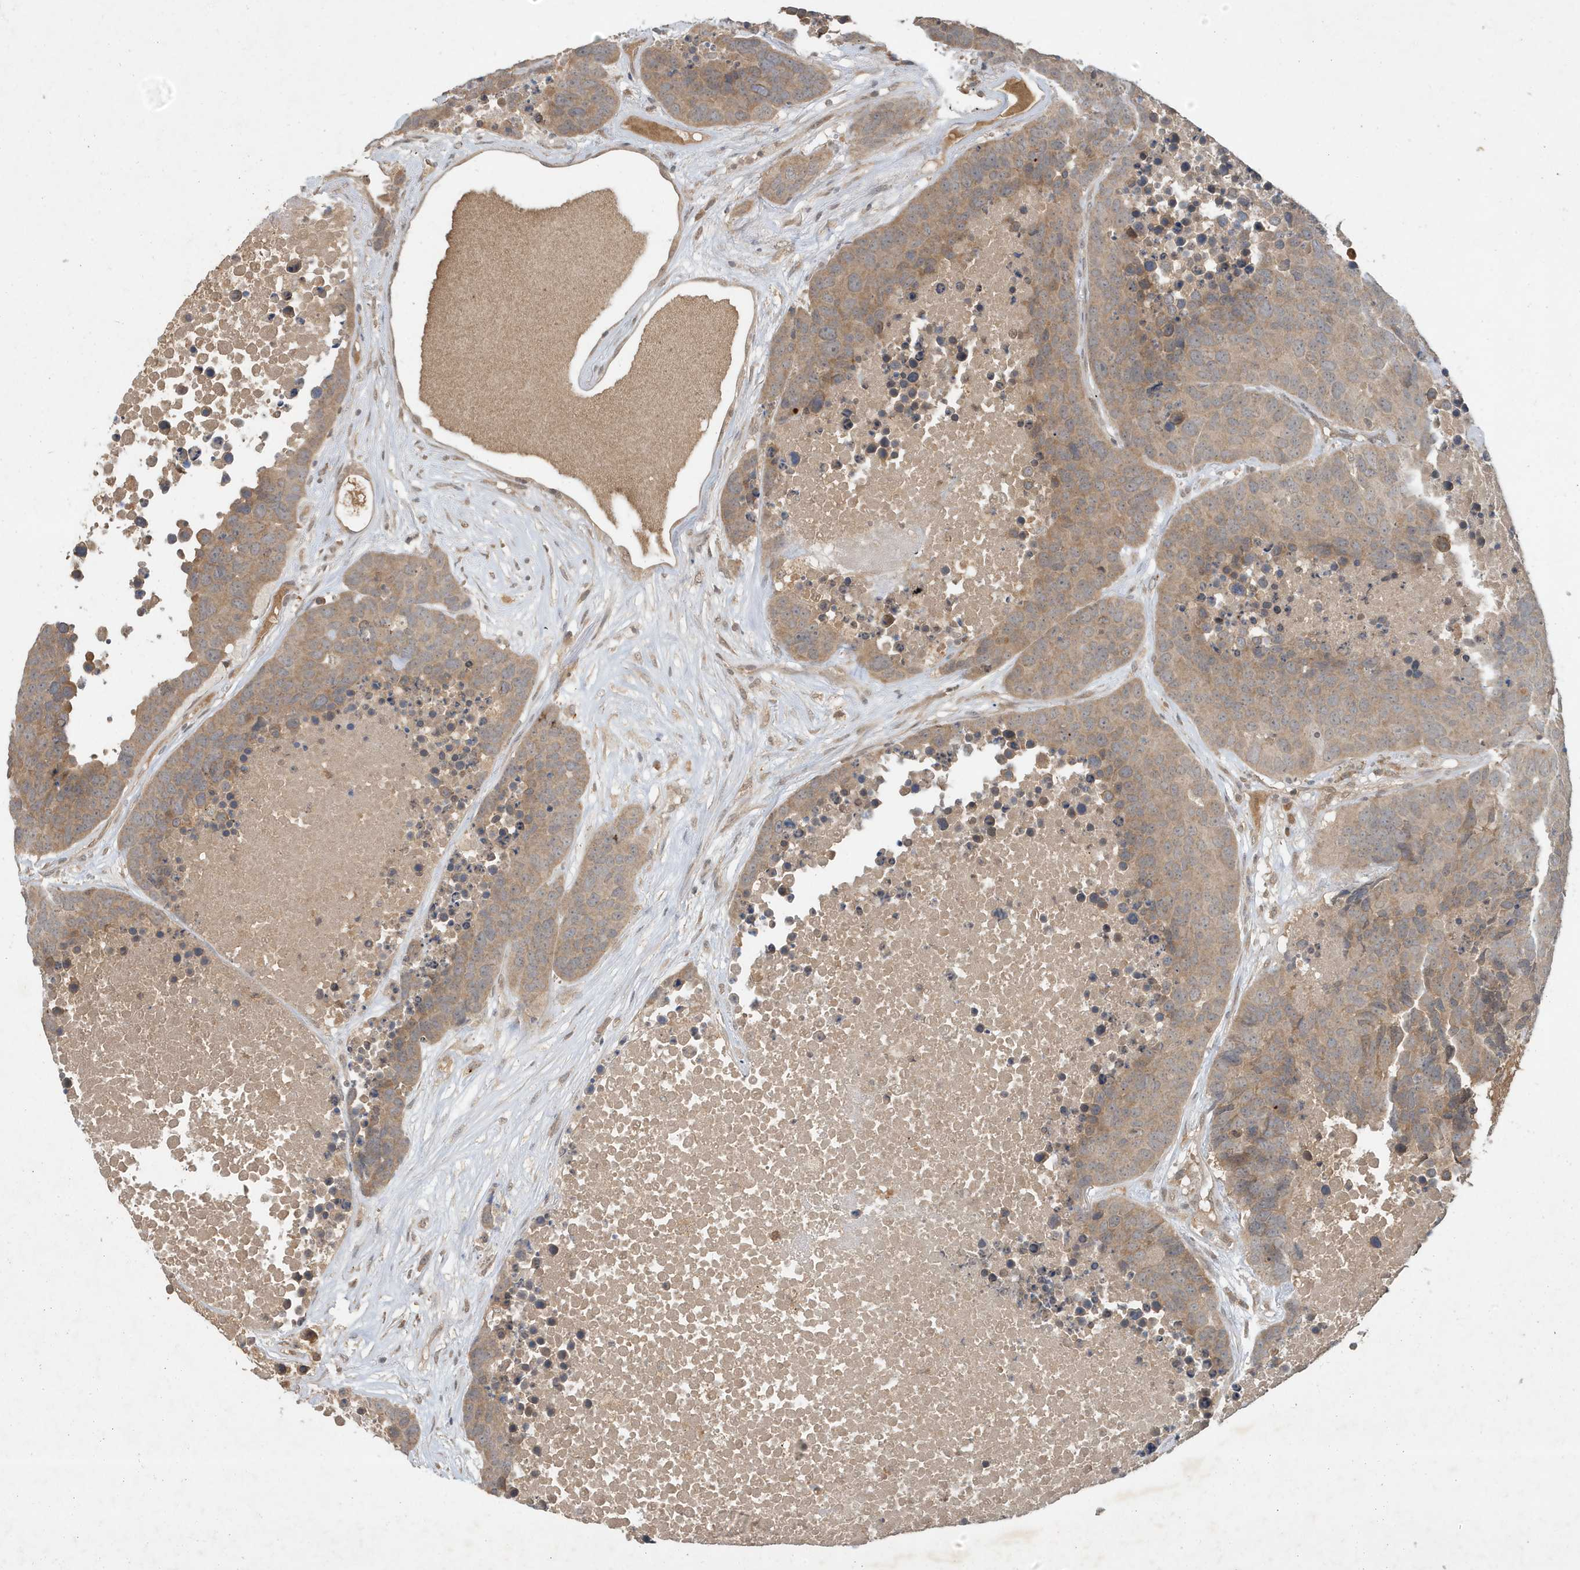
{"staining": {"intensity": "weak", "quantity": ">75%", "location": "cytoplasmic/membranous"}, "tissue": "carcinoid", "cell_type": "Tumor cells", "image_type": "cancer", "snomed": [{"axis": "morphology", "description": "Carcinoid, malignant, NOS"}, {"axis": "topography", "description": "Lung"}], "caption": "IHC (DAB) staining of carcinoid demonstrates weak cytoplasmic/membranous protein expression in approximately >75% of tumor cells. IHC stains the protein of interest in brown and the nuclei are stained blue.", "gene": "ABCB9", "patient": {"sex": "male", "age": 60}}